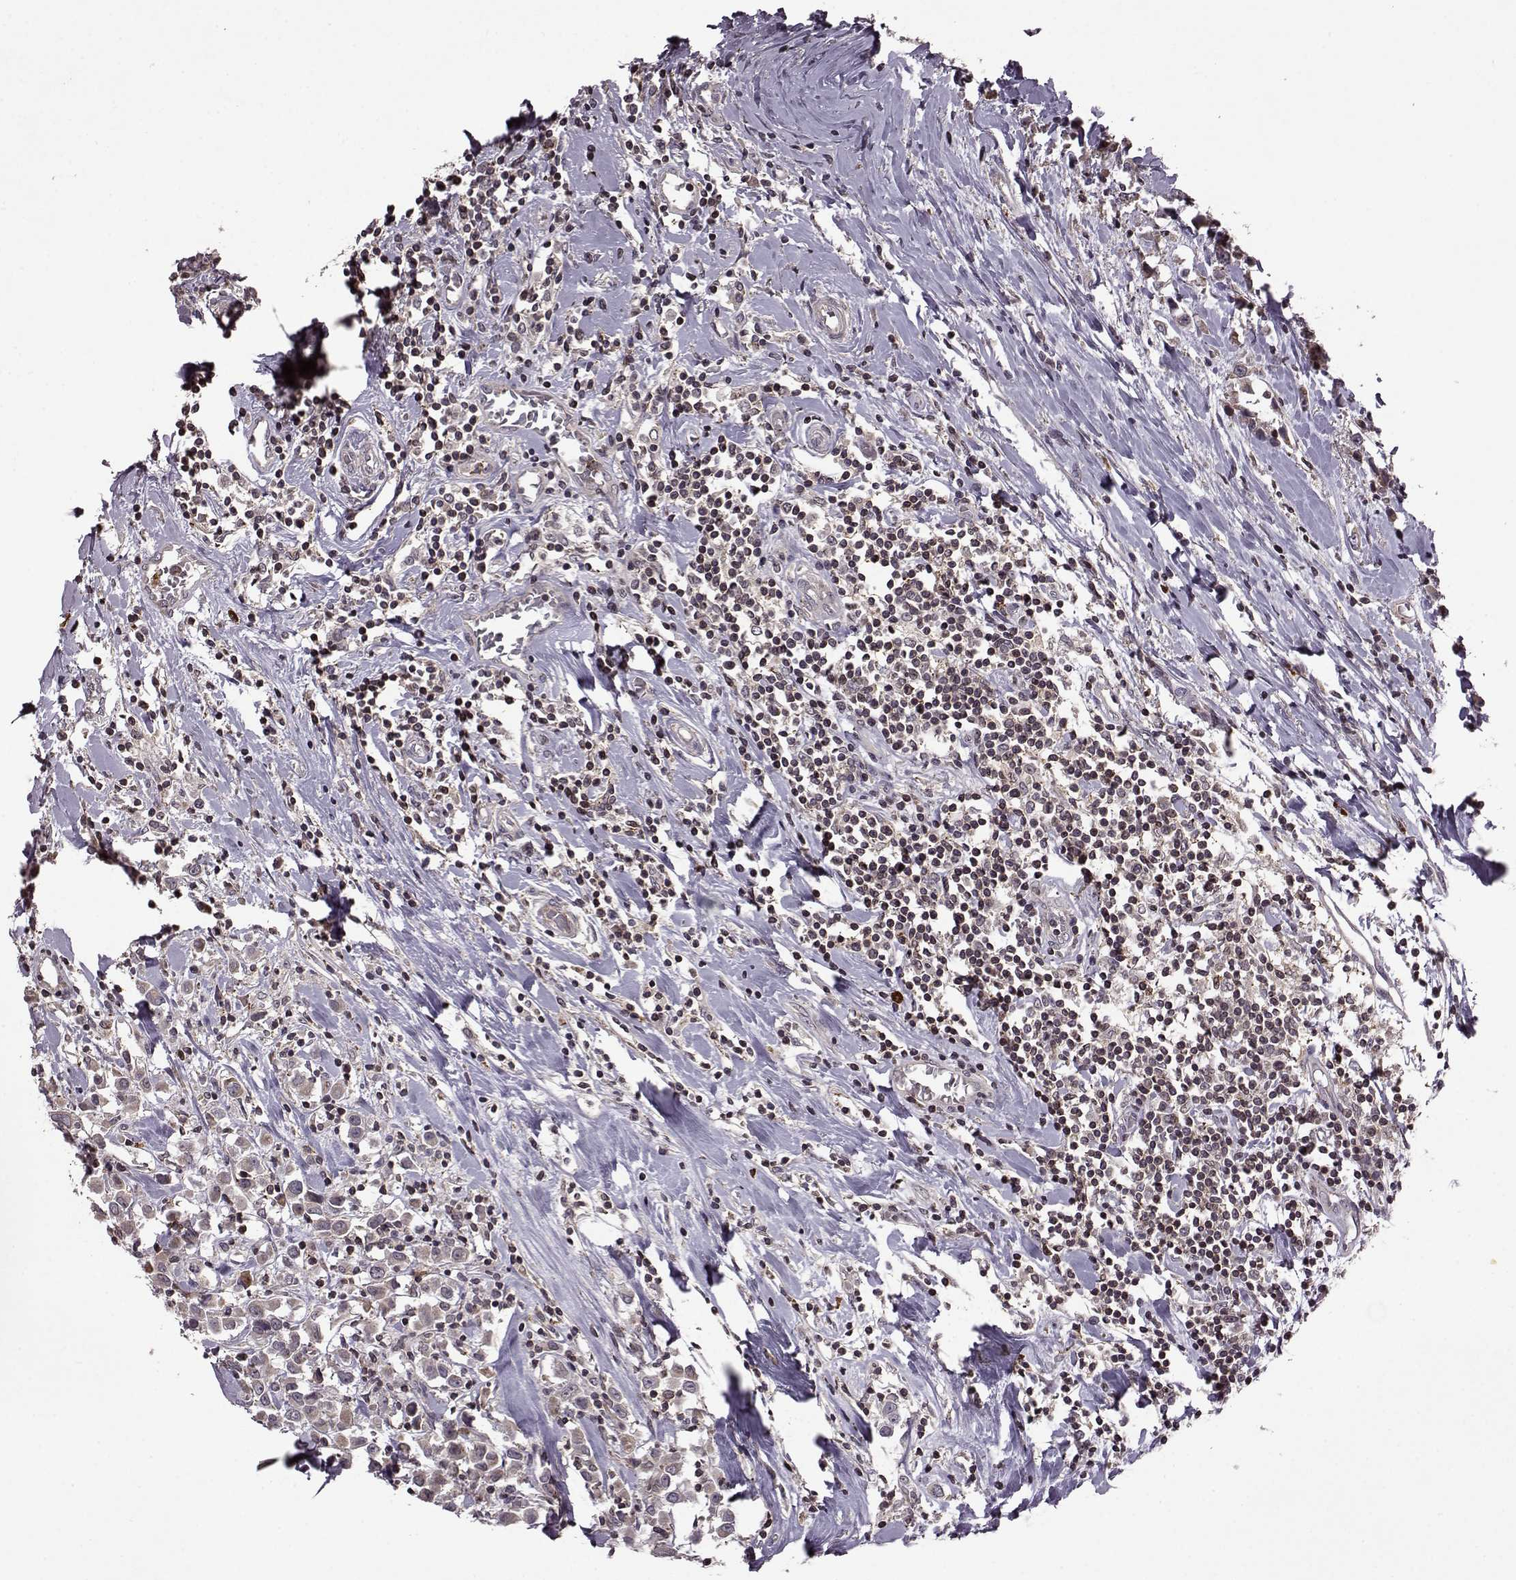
{"staining": {"intensity": "weak", "quantity": ">75%", "location": "cytoplasmic/membranous"}, "tissue": "breast cancer", "cell_type": "Tumor cells", "image_type": "cancer", "snomed": [{"axis": "morphology", "description": "Duct carcinoma"}, {"axis": "topography", "description": "Breast"}], "caption": "The photomicrograph exhibits immunohistochemical staining of breast cancer (invasive ductal carcinoma). There is weak cytoplasmic/membranous positivity is seen in approximately >75% of tumor cells.", "gene": "TRMU", "patient": {"sex": "female", "age": 61}}